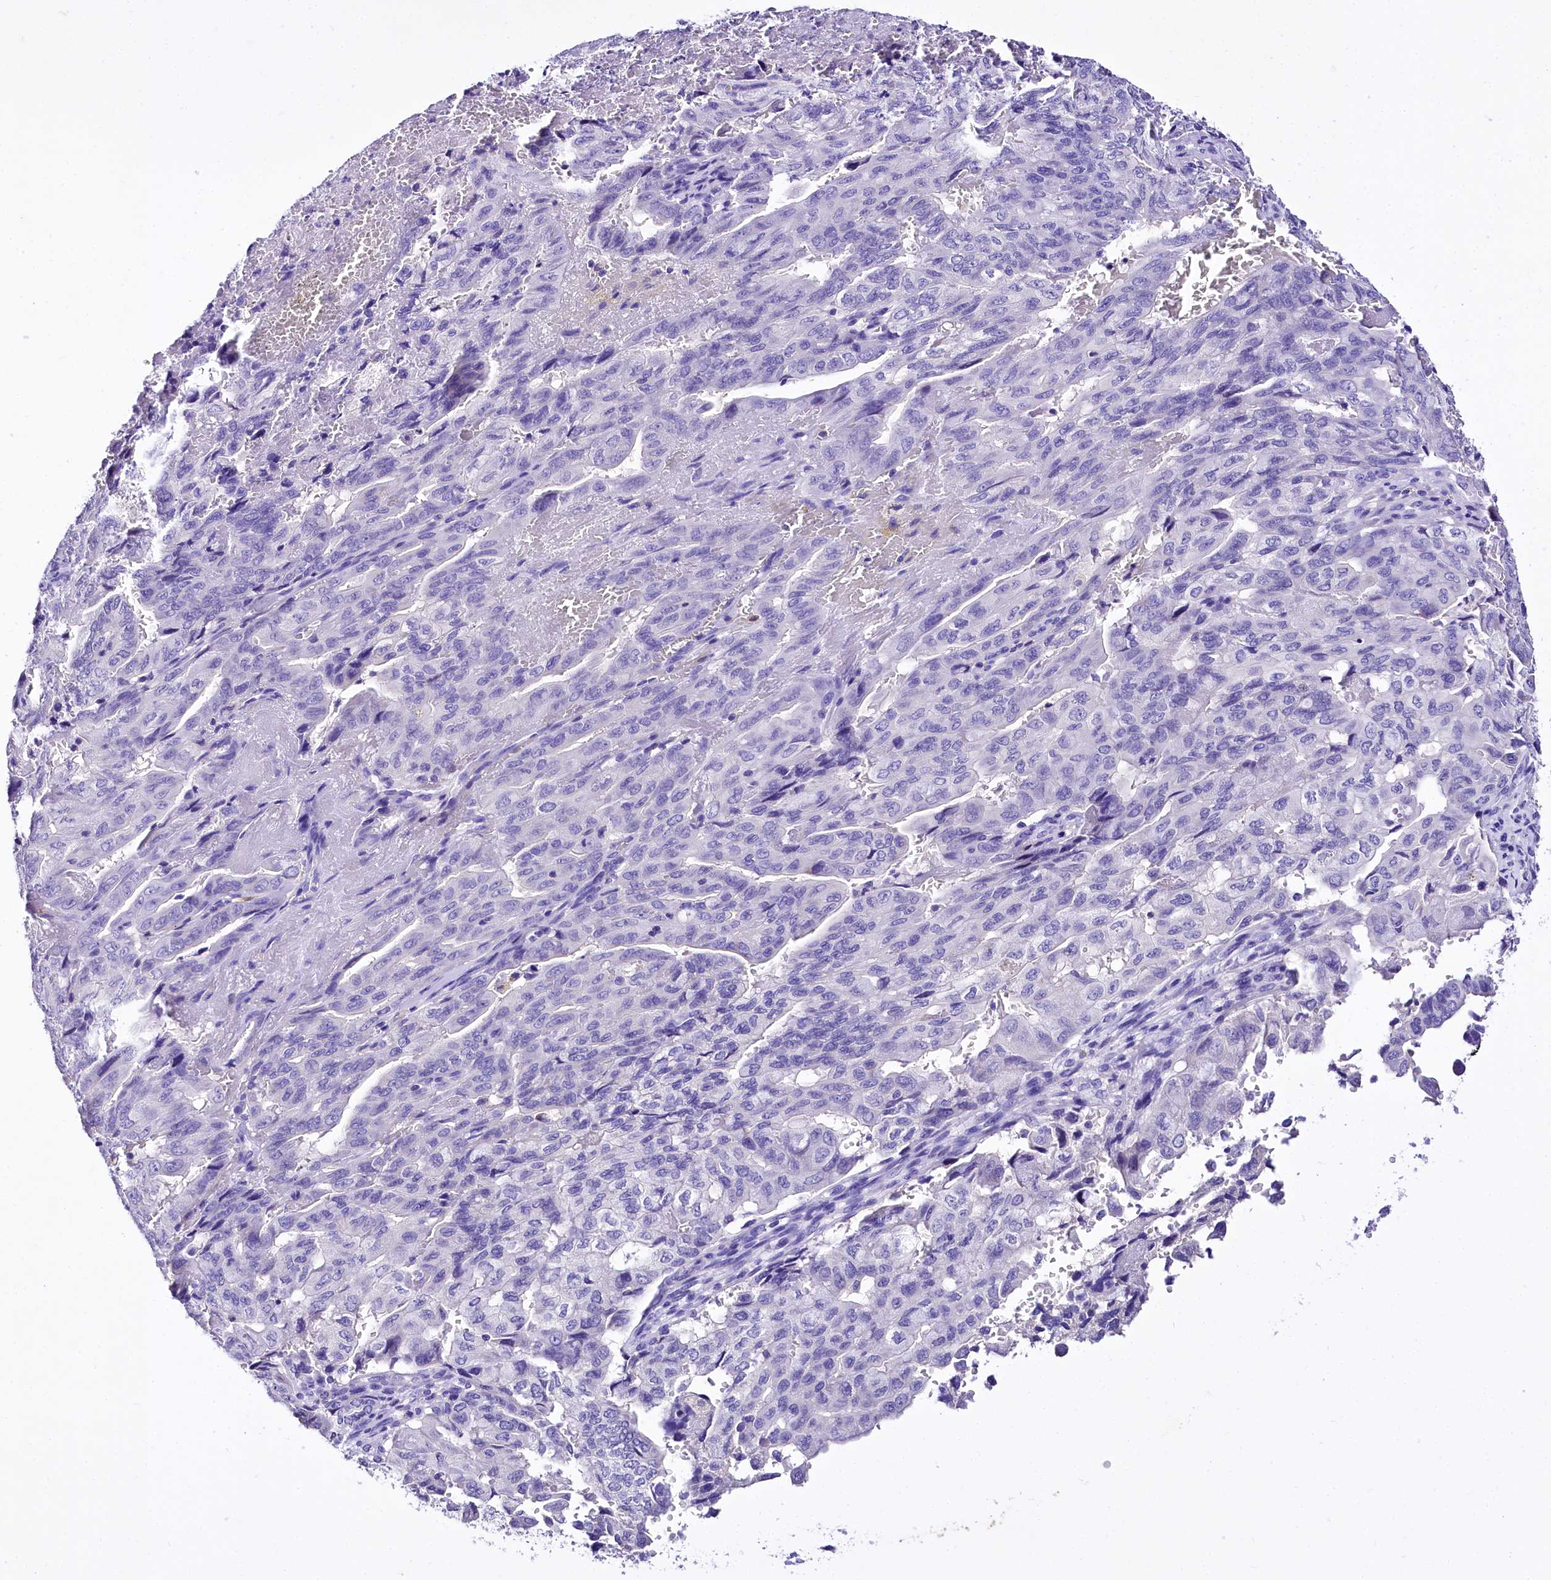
{"staining": {"intensity": "negative", "quantity": "none", "location": "none"}, "tissue": "pancreatic cancer", "cell_type": "Tumor cells", "image_type": "cancer", "snomed": [{"axis": "morphology", "description": "Adenocarcinoma, NOS"}, {"axis": "topography", "description": "Pancreas"}], "caption": "Tumor cells are negative for protein expression in human adenocarcinoma (pancreatic). The staining is performed using DAB (3,3'-diaminobenzidine) brown chromogen with nuclei counter-stained in using hematoxylin.", "gene": "A2ML1", "patient": {"sex": "male", "age": 51}}